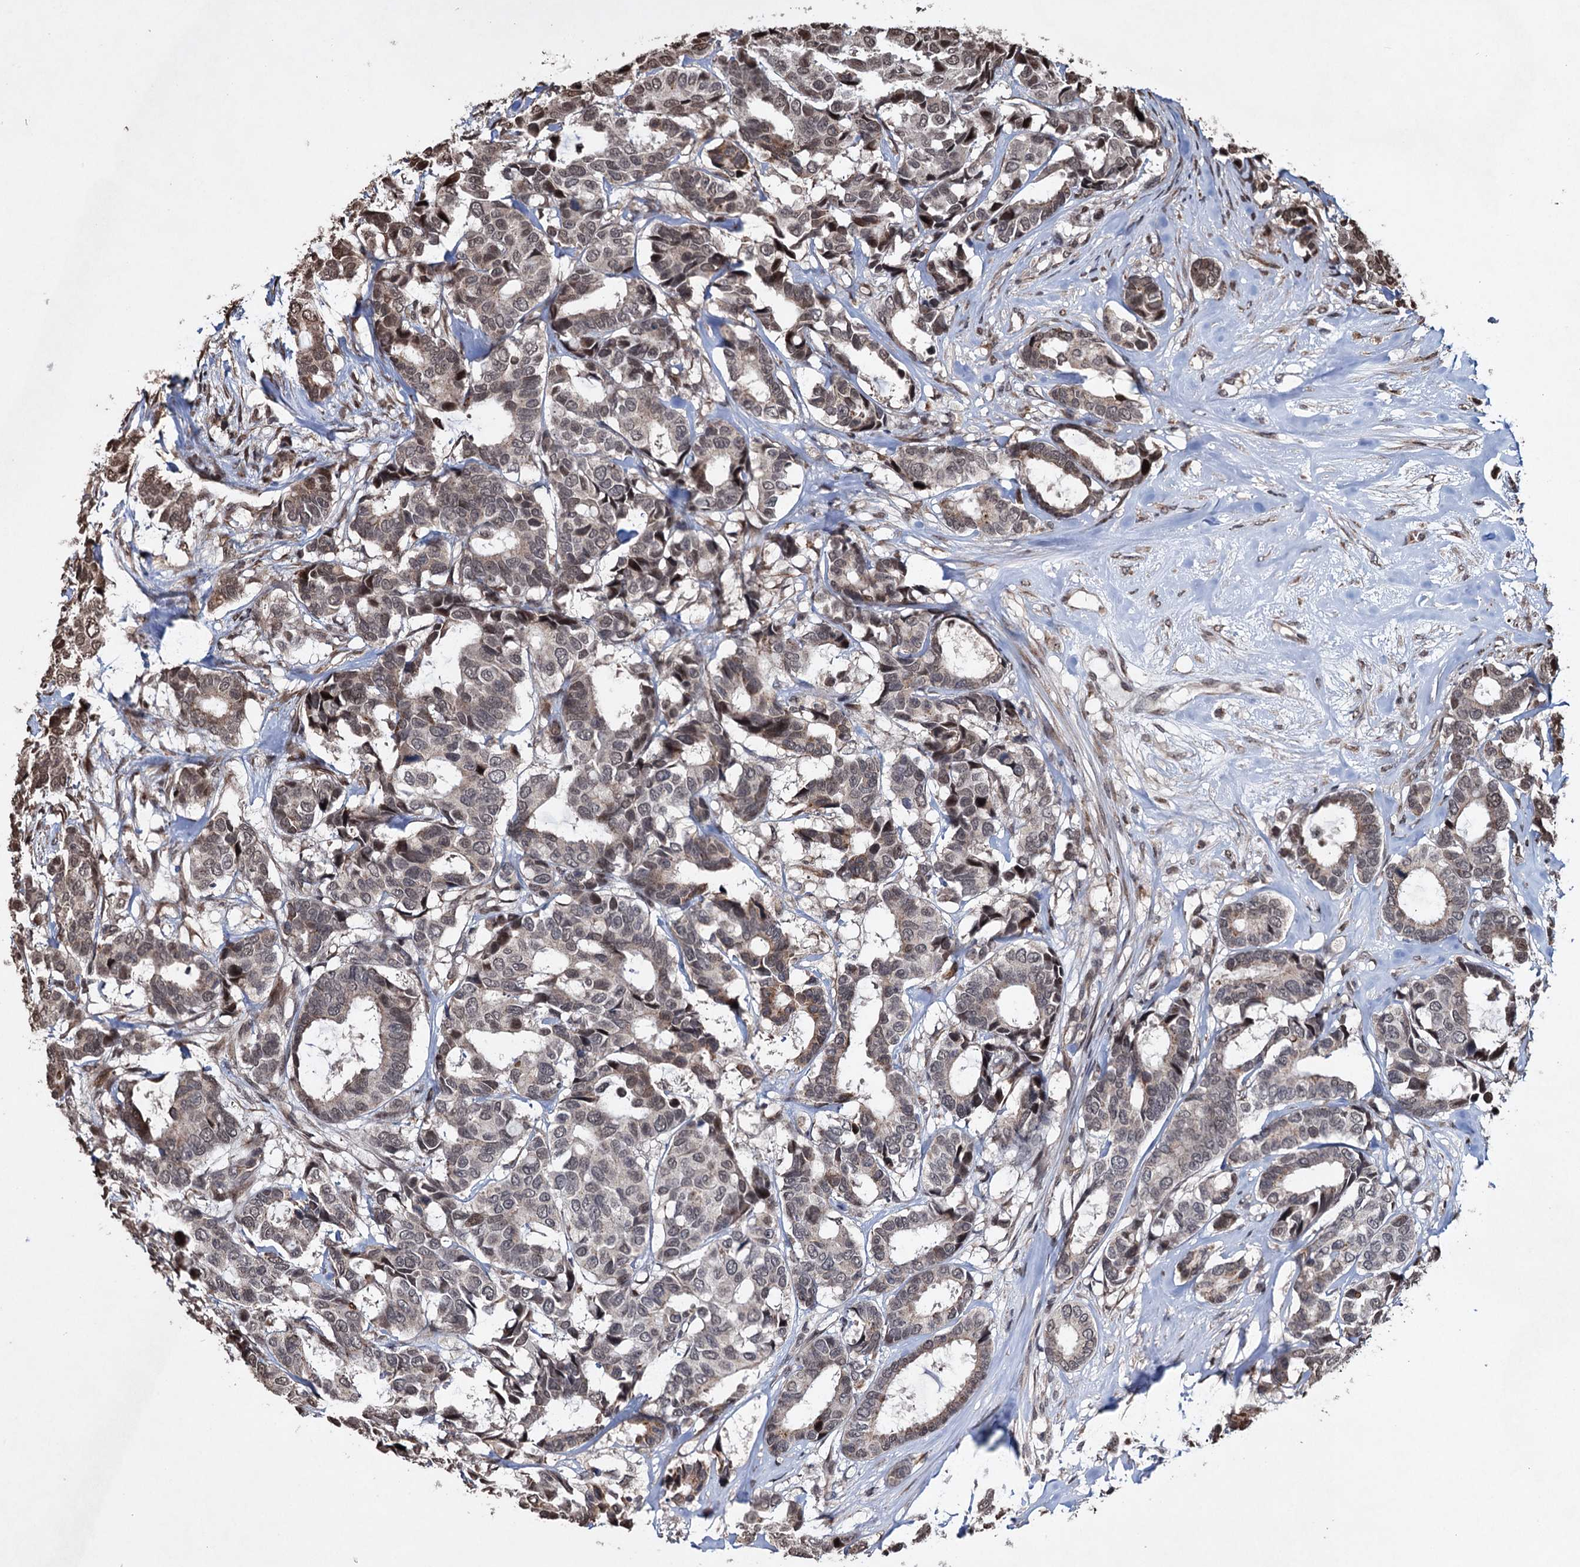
{"staining": {"intensity": "moderate", "quantity": "25%-75%", "location": "cytoplasmic/membranous,nuclear"}, "tissue": "breast cancer", "cell_type": "Tumor cells", "image_type": "cancer", "snomed": [{"axis": "morphology", "description": "Duct carcinoma"}, {"axis": "topography", "description": "Breast"}], "caption": "Immunohistochemical staining of infiltrating ductal carcinoma (breast) demonstrates medium levels of moderate cytoplasmic/membranous and nuclear positivity in approximately 25%-75% of tumor cells. (Brightfield microscopy of DAB IHC at high magnification).", "gene": "EYA4", "patient": {"sex": "female", "age": 87}}